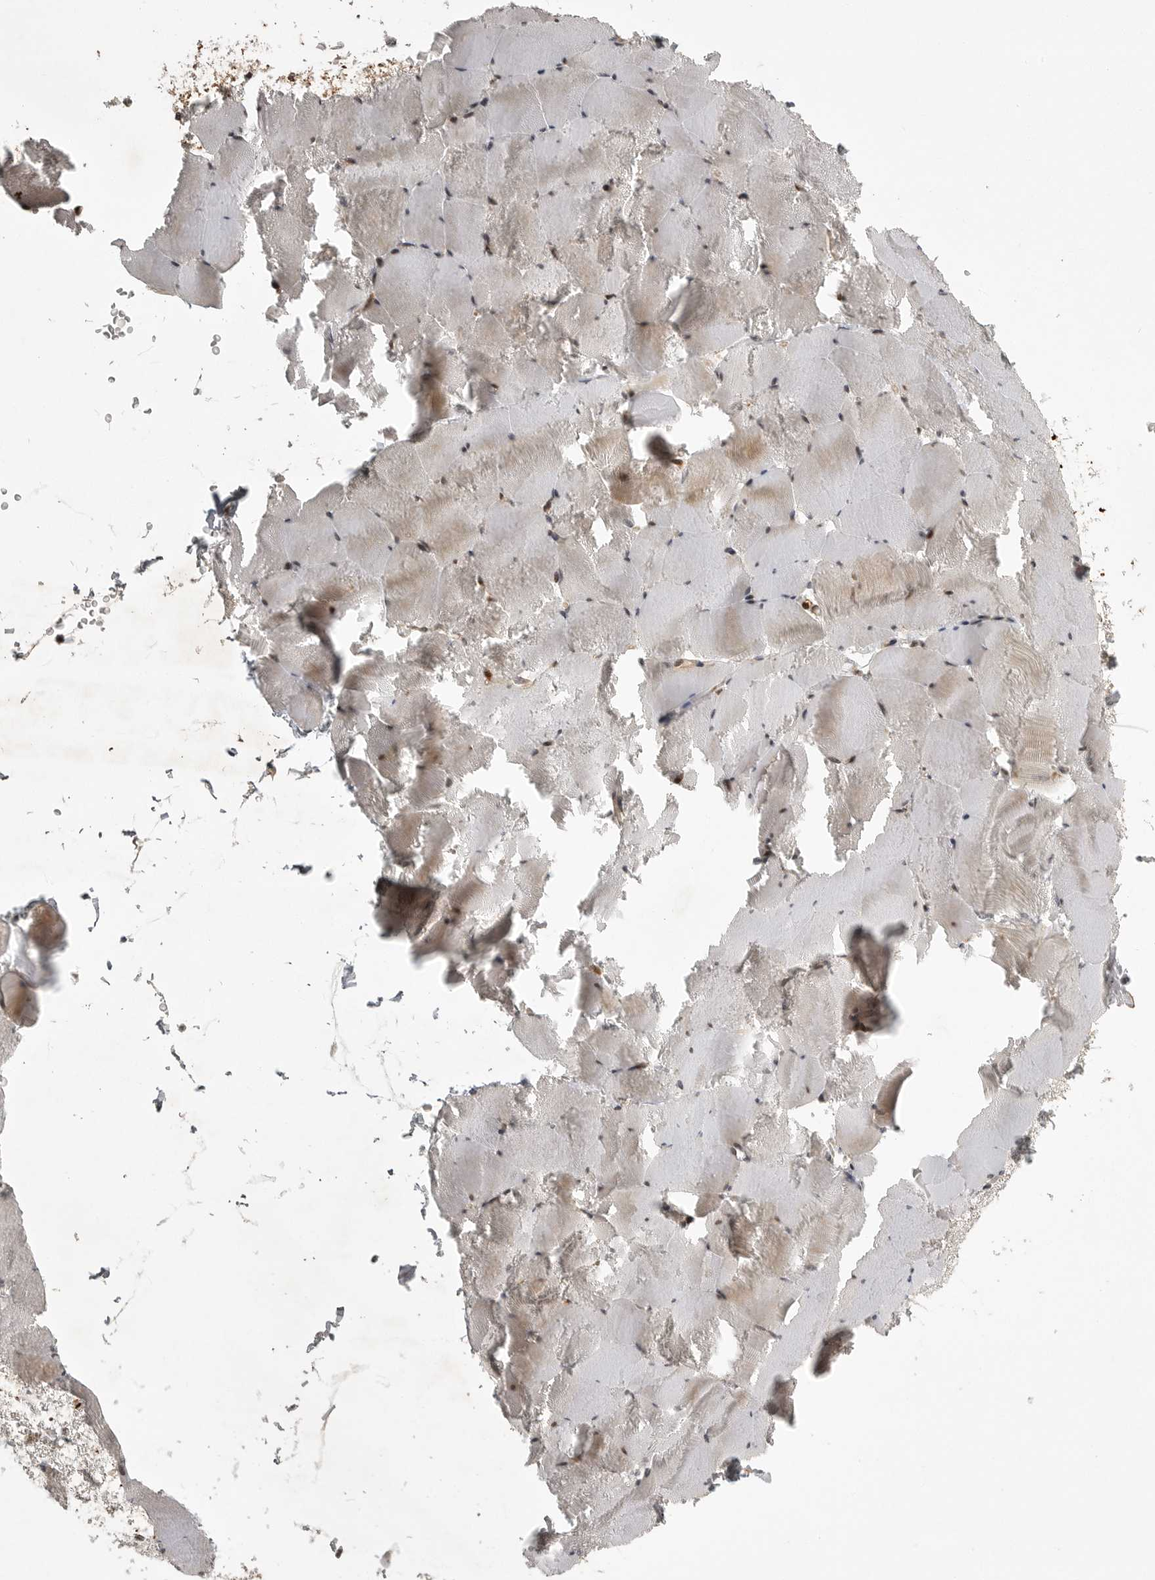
{"staining": {"intensity": "moderate", "quantity": "25%-75%", "location": "cytoplasmic/membranous"}, "tissue": "skeletal muscle", "cell_type": "Myocytes", "image_type": "normal", "snomed": [{"axis": "morphology", "description": "Normal tissue, NOS"}, {"axis": "topography", "description": "Skeletal muscle"}], "caption": "Immunohistochemical staining of unremarkable human skeletal muscle exhibits moderate cytoplasmic/membranous protein positivity in approximately 25%-75% of myocytes. (DAB (3,3'-diaminobenzidine) IHC, brown staining for protein, blue staining for nuclei).", "gene": "NARS2", "patient": {"sex": "male", "age": 62}}